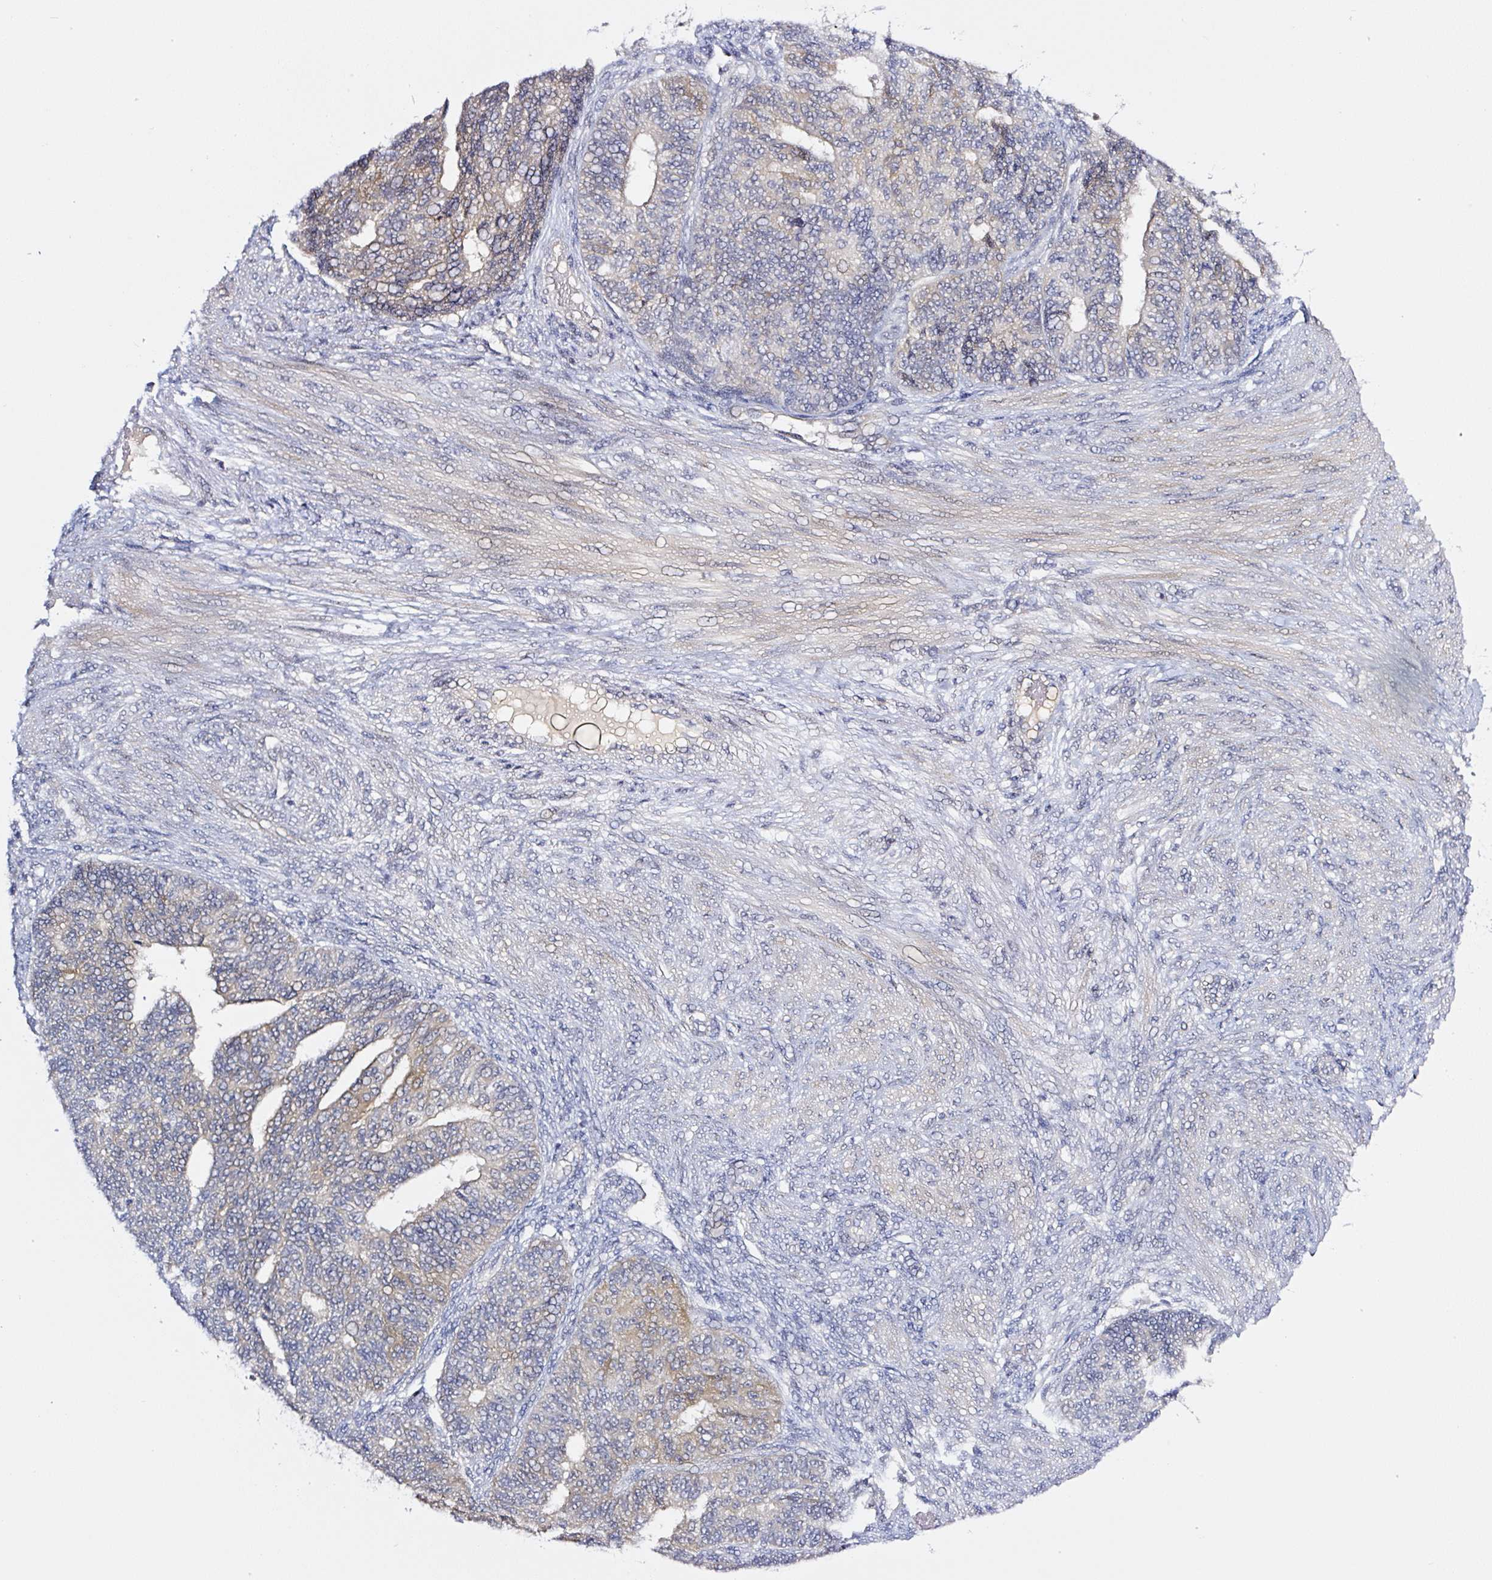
{"staining": {"intensity": "weak", "quantity": "25%-75%", "location": "cytoplasmic/membranous"}, "tissue": "endometrial cancer", "cell_type": "Tumor cells", "image_type": "cancer", "snomed": [{"axis": "morphology", "description": "Adenocarcinoma, NOS"}, {"axis": "topography", "description": "Endometrium"}], "caption": "Protein staining of endometrial adenocarcinoma tissue demonstrates weak cytoplasmic/membranous positivity in approximately 25%-75% of tumor cells.", "gene": "PRKAA2", "patient": {"sex": "female", "age": 32}}